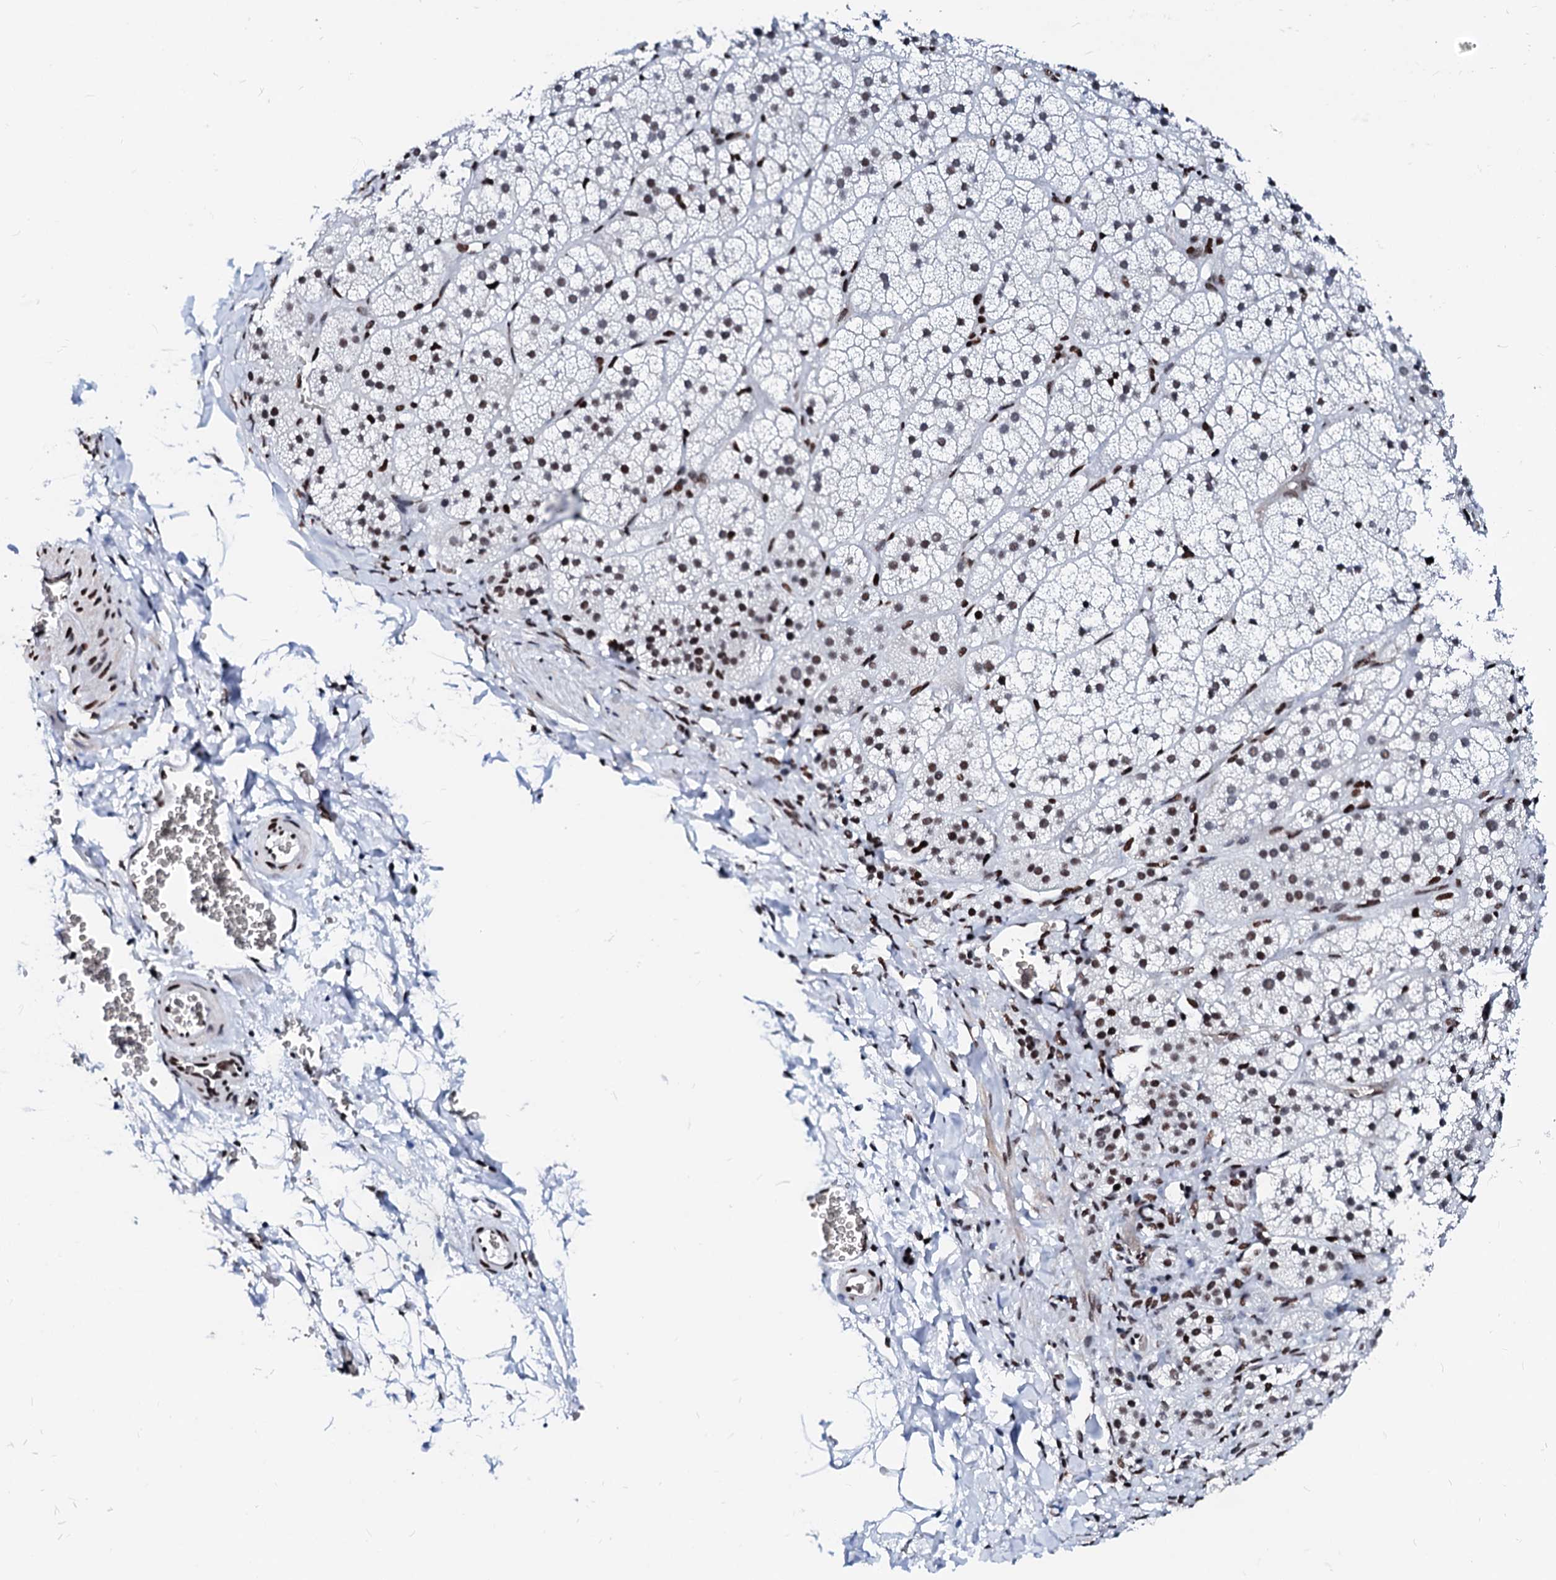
{"staining": {"intensity": "moderate", "quantity": "25%-75%", "location": "nuclear"}, "tissue": "adrenal gland", "cell_type": "Glandular cells", "image_type": "normal", "snomed": [{"axis": "morphology", "description": "Normal tissue, NOS"}, {"axis": "topography", "description": "Adrenal gland"}], "caption": "Immunohistochemistry image of unremarkable adrenal gland stained for a protein (brown), which displays medium levels of moderate nuclear expression in approximately 25%-75% of glandular cells.", "gene": "RALY", "patient": {"sex": "female", "age": 44}}